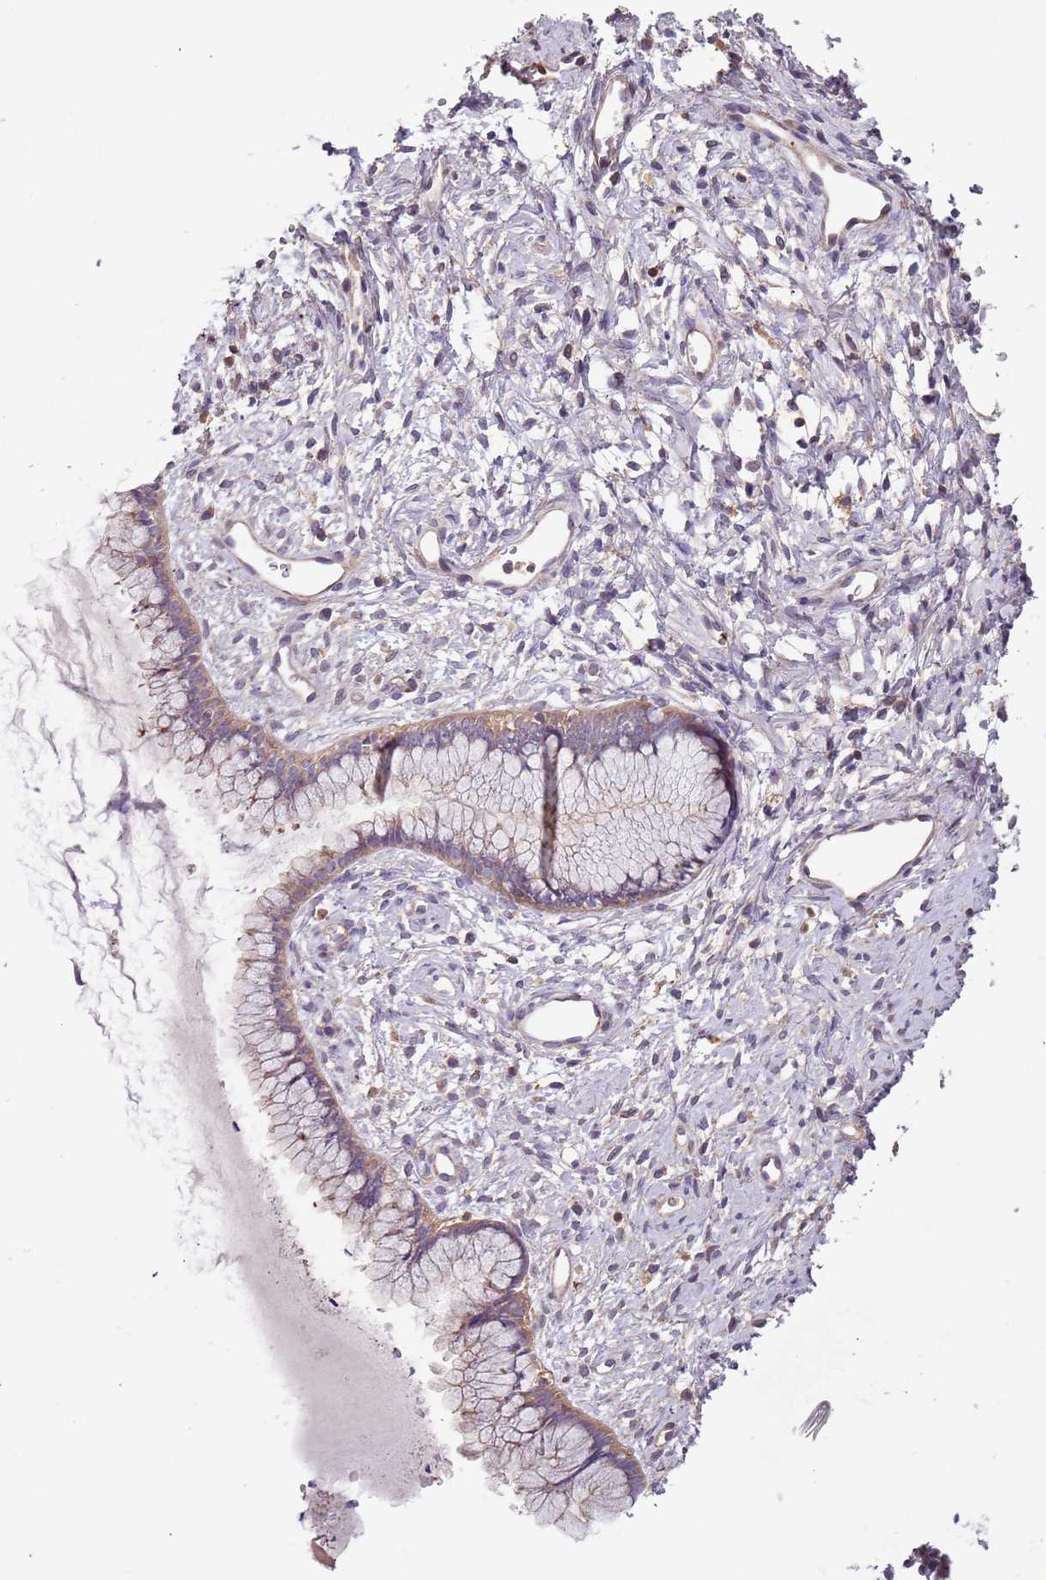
{"staining": {"intensity": "weak", "quantity": "25%-75%", "location": "cytoplasmic/membranous"}, "tissue": "cervix", "cell_type": "Glandular cells", "image_type": "normal", "snomed": [{"axis": "morphology", "description": "Normal tissue, NOS"}, {"axis": "topography", "description": "Cervix"}], "caption": "IHC histopathology image of benign cervix: cervix stained using immunohistochemistry (IHC) displays low levels of weak protein expression localized specifically in the cytoplasmic/membranous of glandular cells, appearing as a cytoplasmic/membranous brown color.", "gene": "SYT4", "patient": {"sex": "female", "age": 42}}